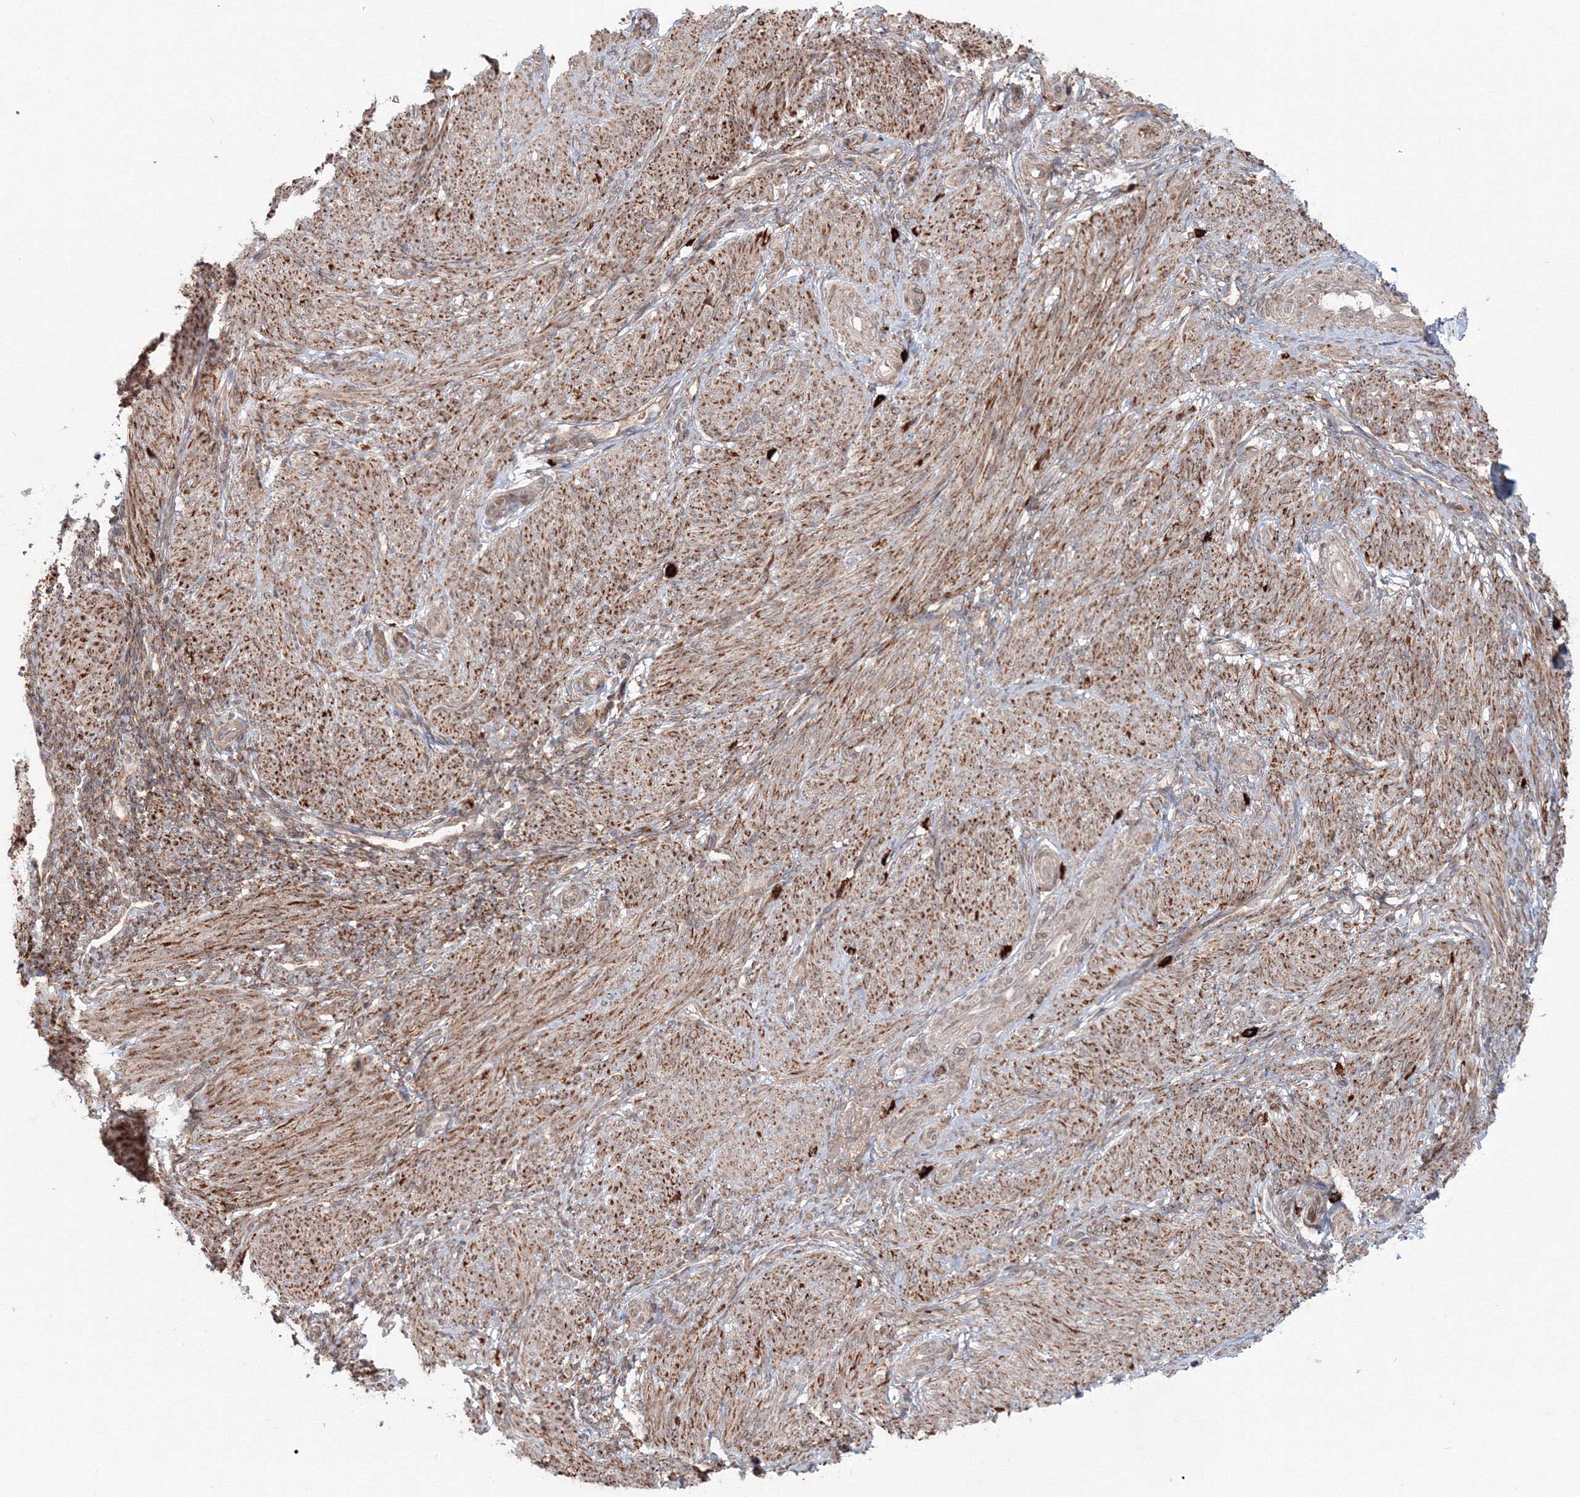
{"staining": {"intensity": "moderate", "quantity": ">75%", "location": "cytoplasmic/membranous"}, "tissue": "smooth muscle", "cell_type": "Smooth muscle cells", "image_type": "normal", "snomed": [{"axis": "morphology", "description": "Normal tissue, NOS"}, {"axis": "topography", "description": "Smooth muscle"}], "caption": "Unremarkable smooth muscle reveals moderate cytoplasmic/membranous positivity in approximately >75% of smooth muscle cells.", "gene": "SH3PXD2A", "patient": {"sex": "female", "age": 39}}